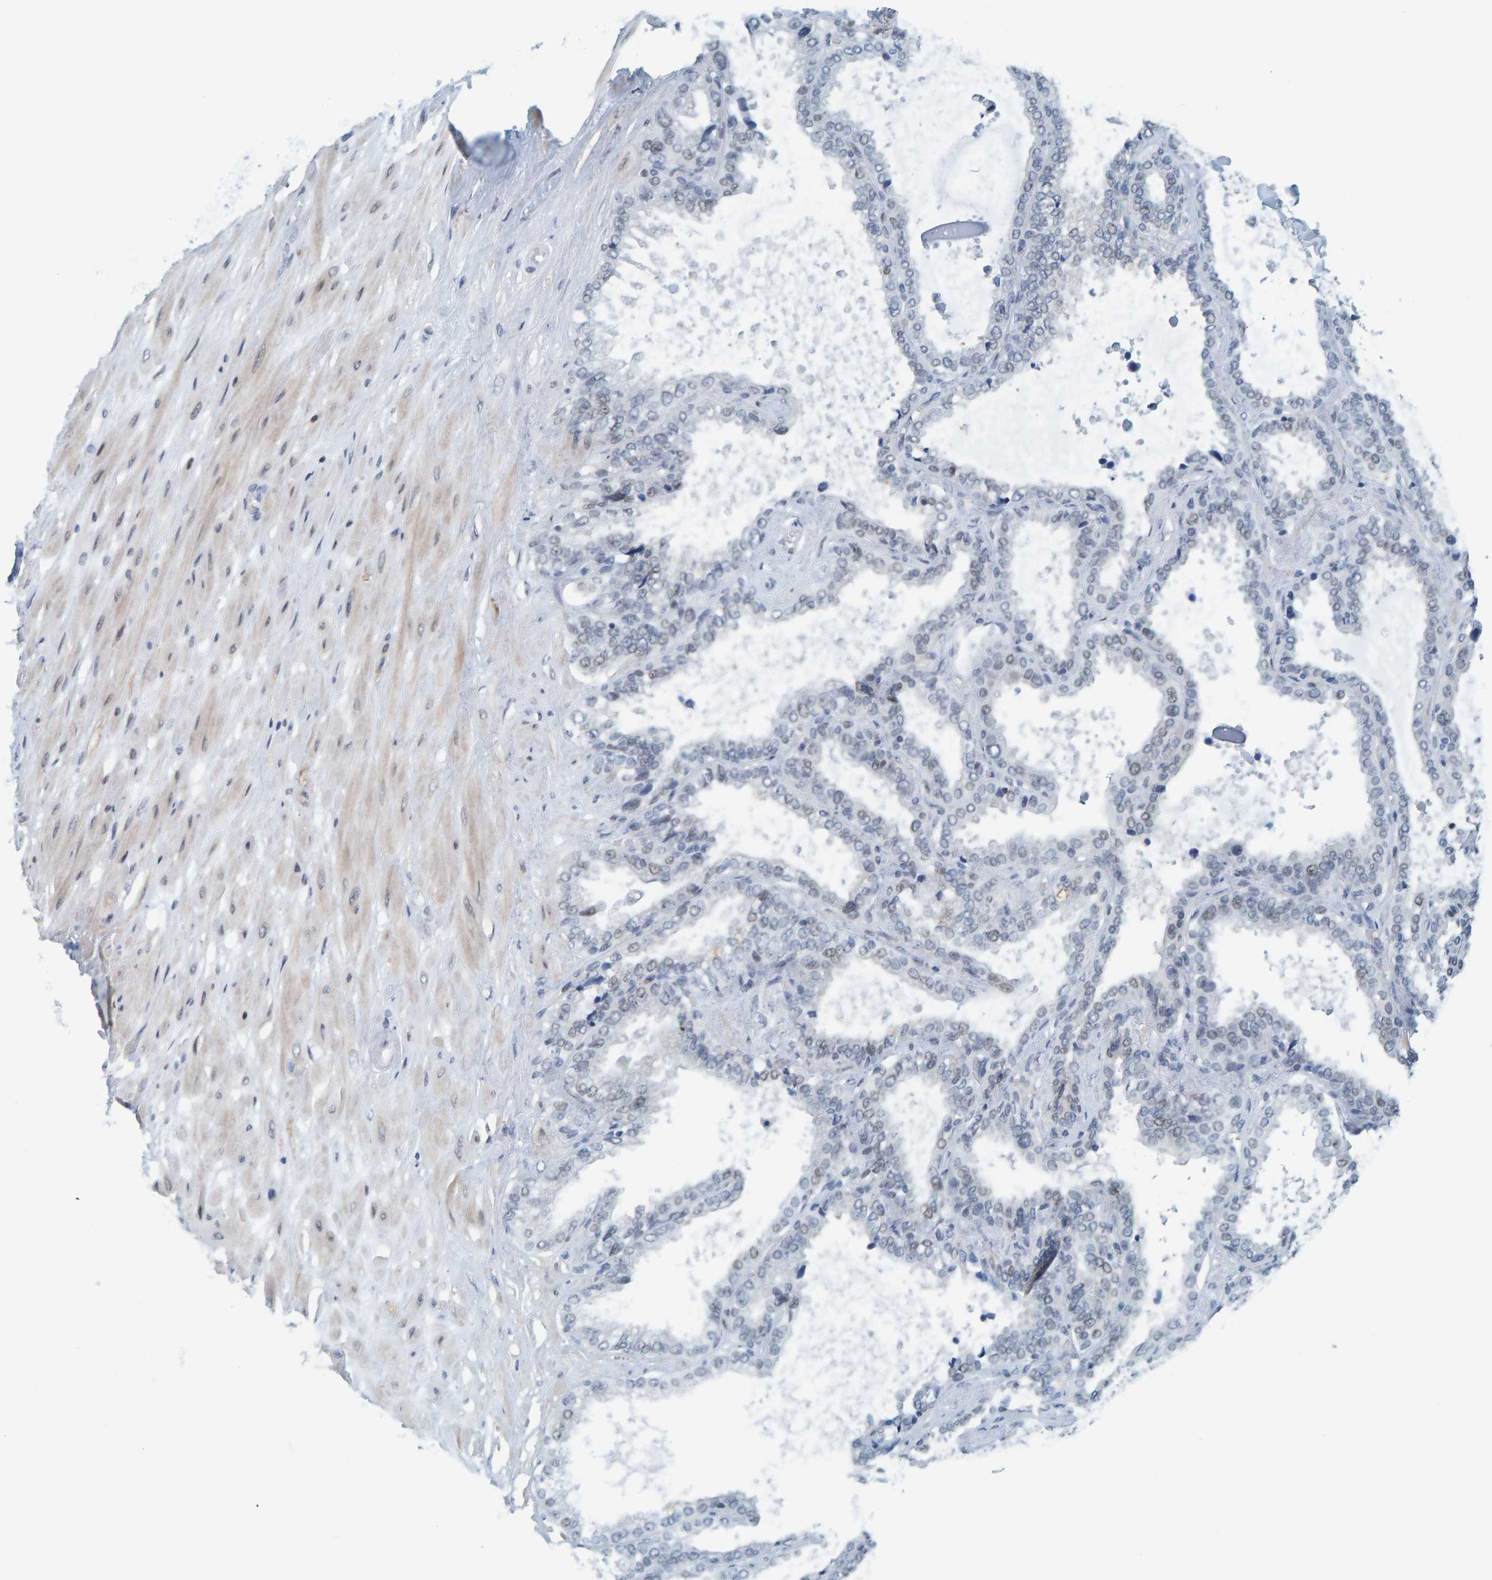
{"staining": {"intensity": "negative", "quantity": "none", "location": "none"}, "tissue": "seminal vesicle", "cell_type": "Glandular cells", "image_type": "normal", "snomed": [{"axis": "morphology", "description": "Normal tissue, NOS"}, {"axis": "topography", "description": "Seminal veicle"}], "caption": "This is a photomicrograph of immunohistochemistry staining of unremarkable seminal vesicle, which shows no staining in glandular cells.", "gene": "CNP", "patient": {"sex": "male", "age": 46}}